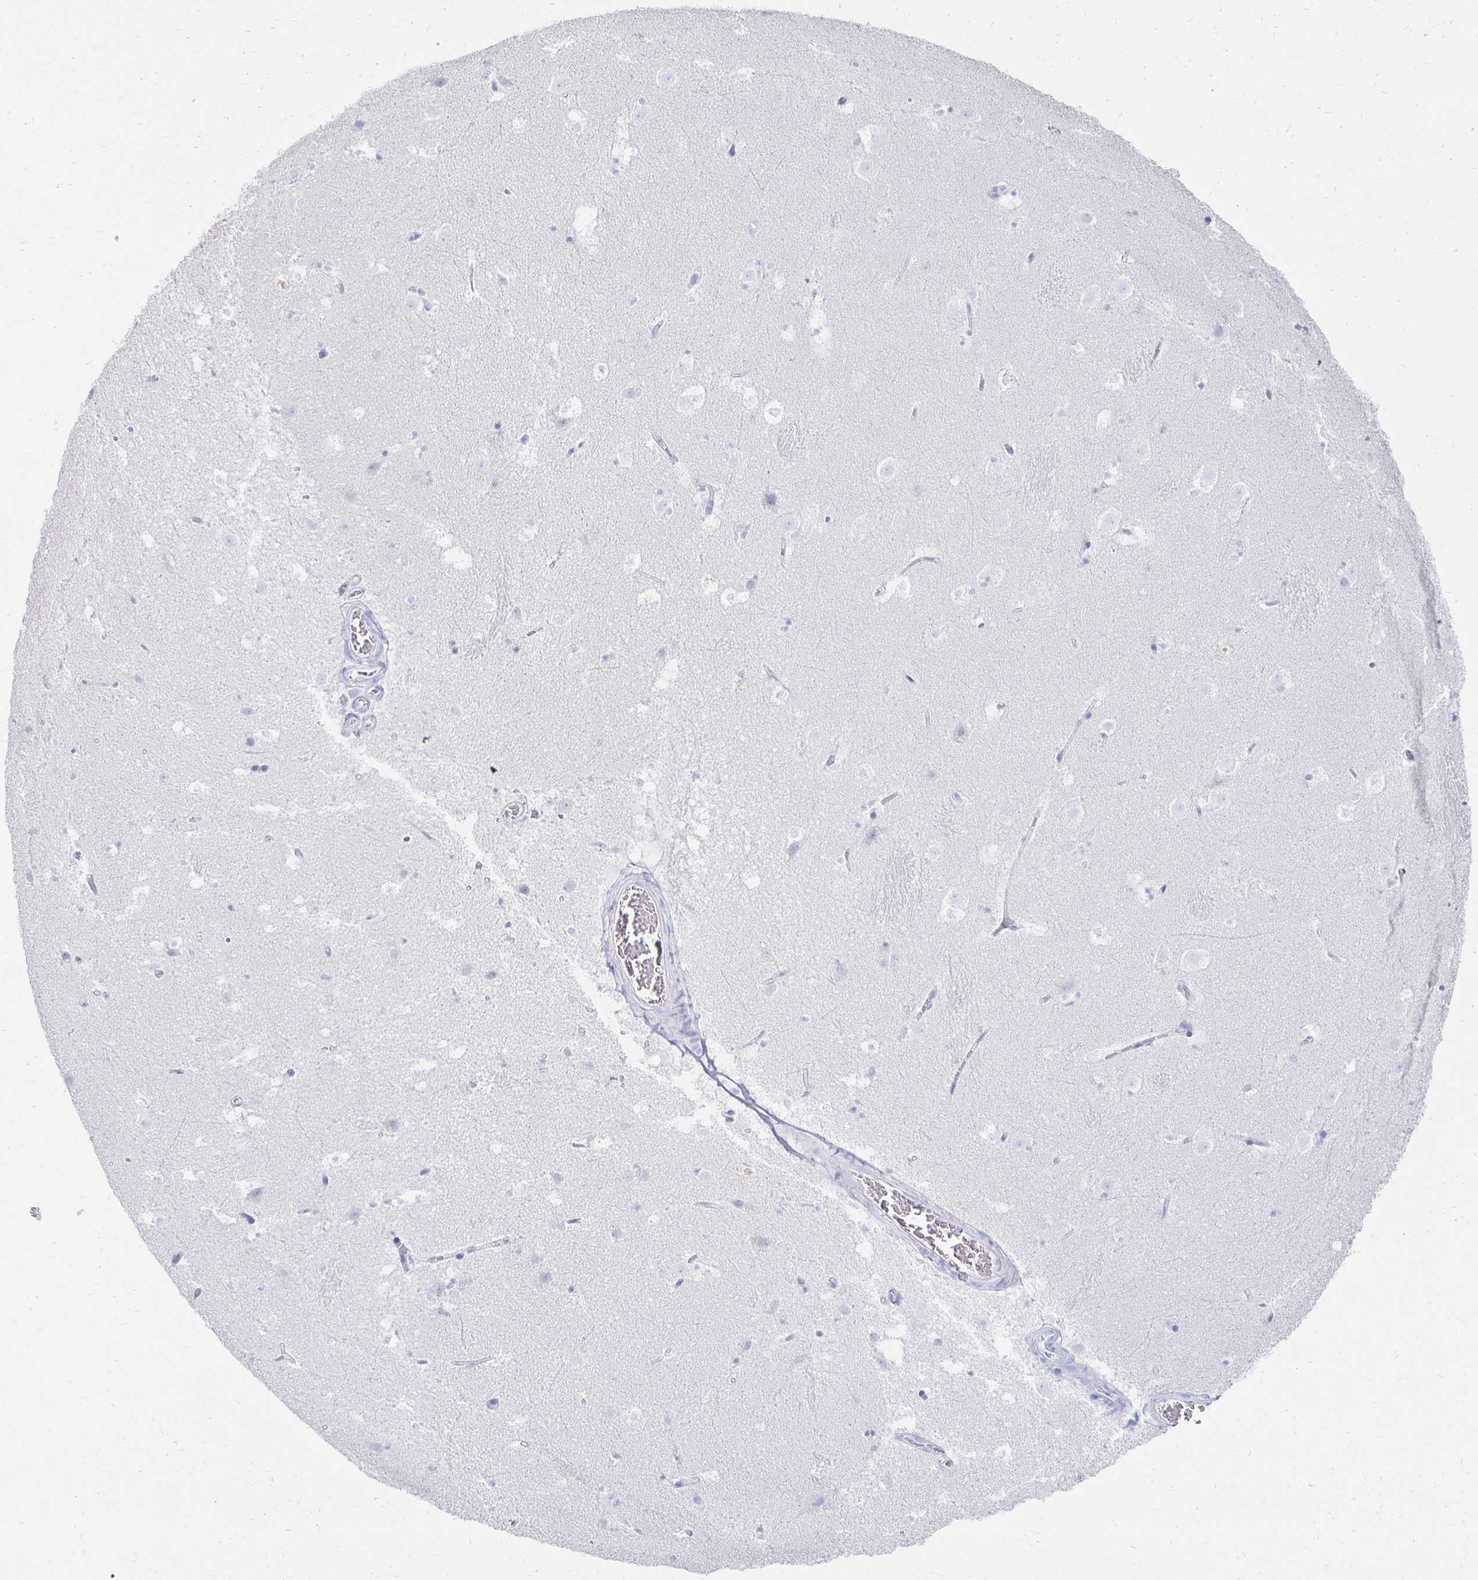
{"staining": {"intensity": "negative", "quantity": "none", "location": "none"}, "tissue": "caudate", "cell_type": "Glial cells", "image_type": "normal", "snomed": [{"axis": "morphology", "description": "Normal tissue, NOS"}, {"axis": "topography", "description": "Lateral ventricle wall"}], "caption": "IHC of unremarkable human caudate shows no expression in glial cells. Brightfield microscopy of immunohistochemistry stained with DAB (brown) and hematoxylin (blue), captured at high magnification.", "gene": "PRDM7", "patient": {"sex": "male", "age": 37}}